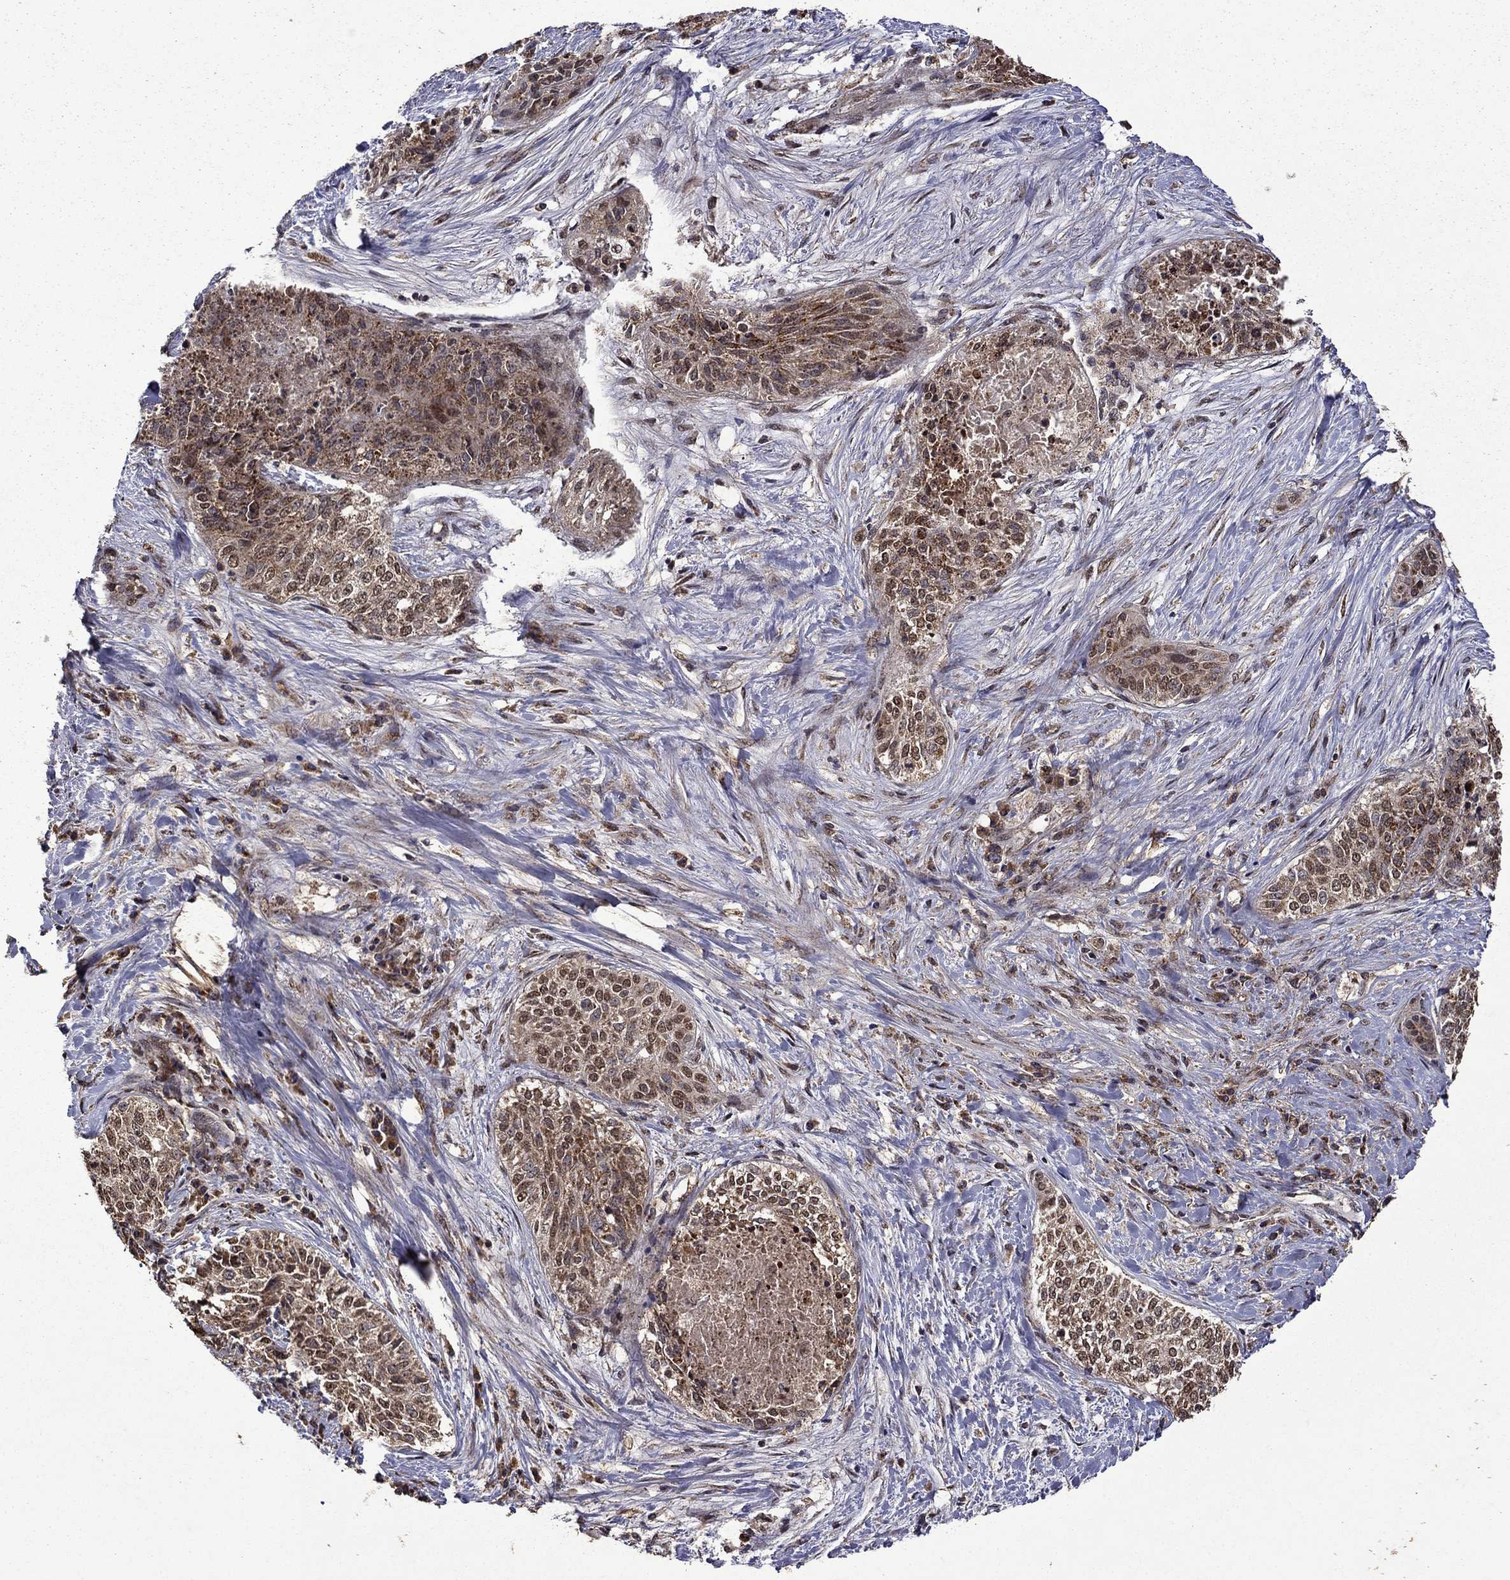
{"staining": {"intensity": "moderate", "quantity": ">75%", "location": "cytoplasmic/membranous,nuclear"}, "tissue": "lung cancer", "cell_type": "Tumor cells", "image_type": "cancer", "snomed": [{"axis": "morphology", "description": "Squamous cell carcinoma, NOS"}, {"axis": "topography", "description": "Lung"}], "caption": "Immunohistochemical staining of lung cancer shows moderate cytoplasmic/membranous and nuclear protein staining in about >75% of tumor cells. (Brightfield microscopy of DAB IHC at high magnification).", "gene": "ITM2B", "patient": {"sex": "male", "age": 64}}